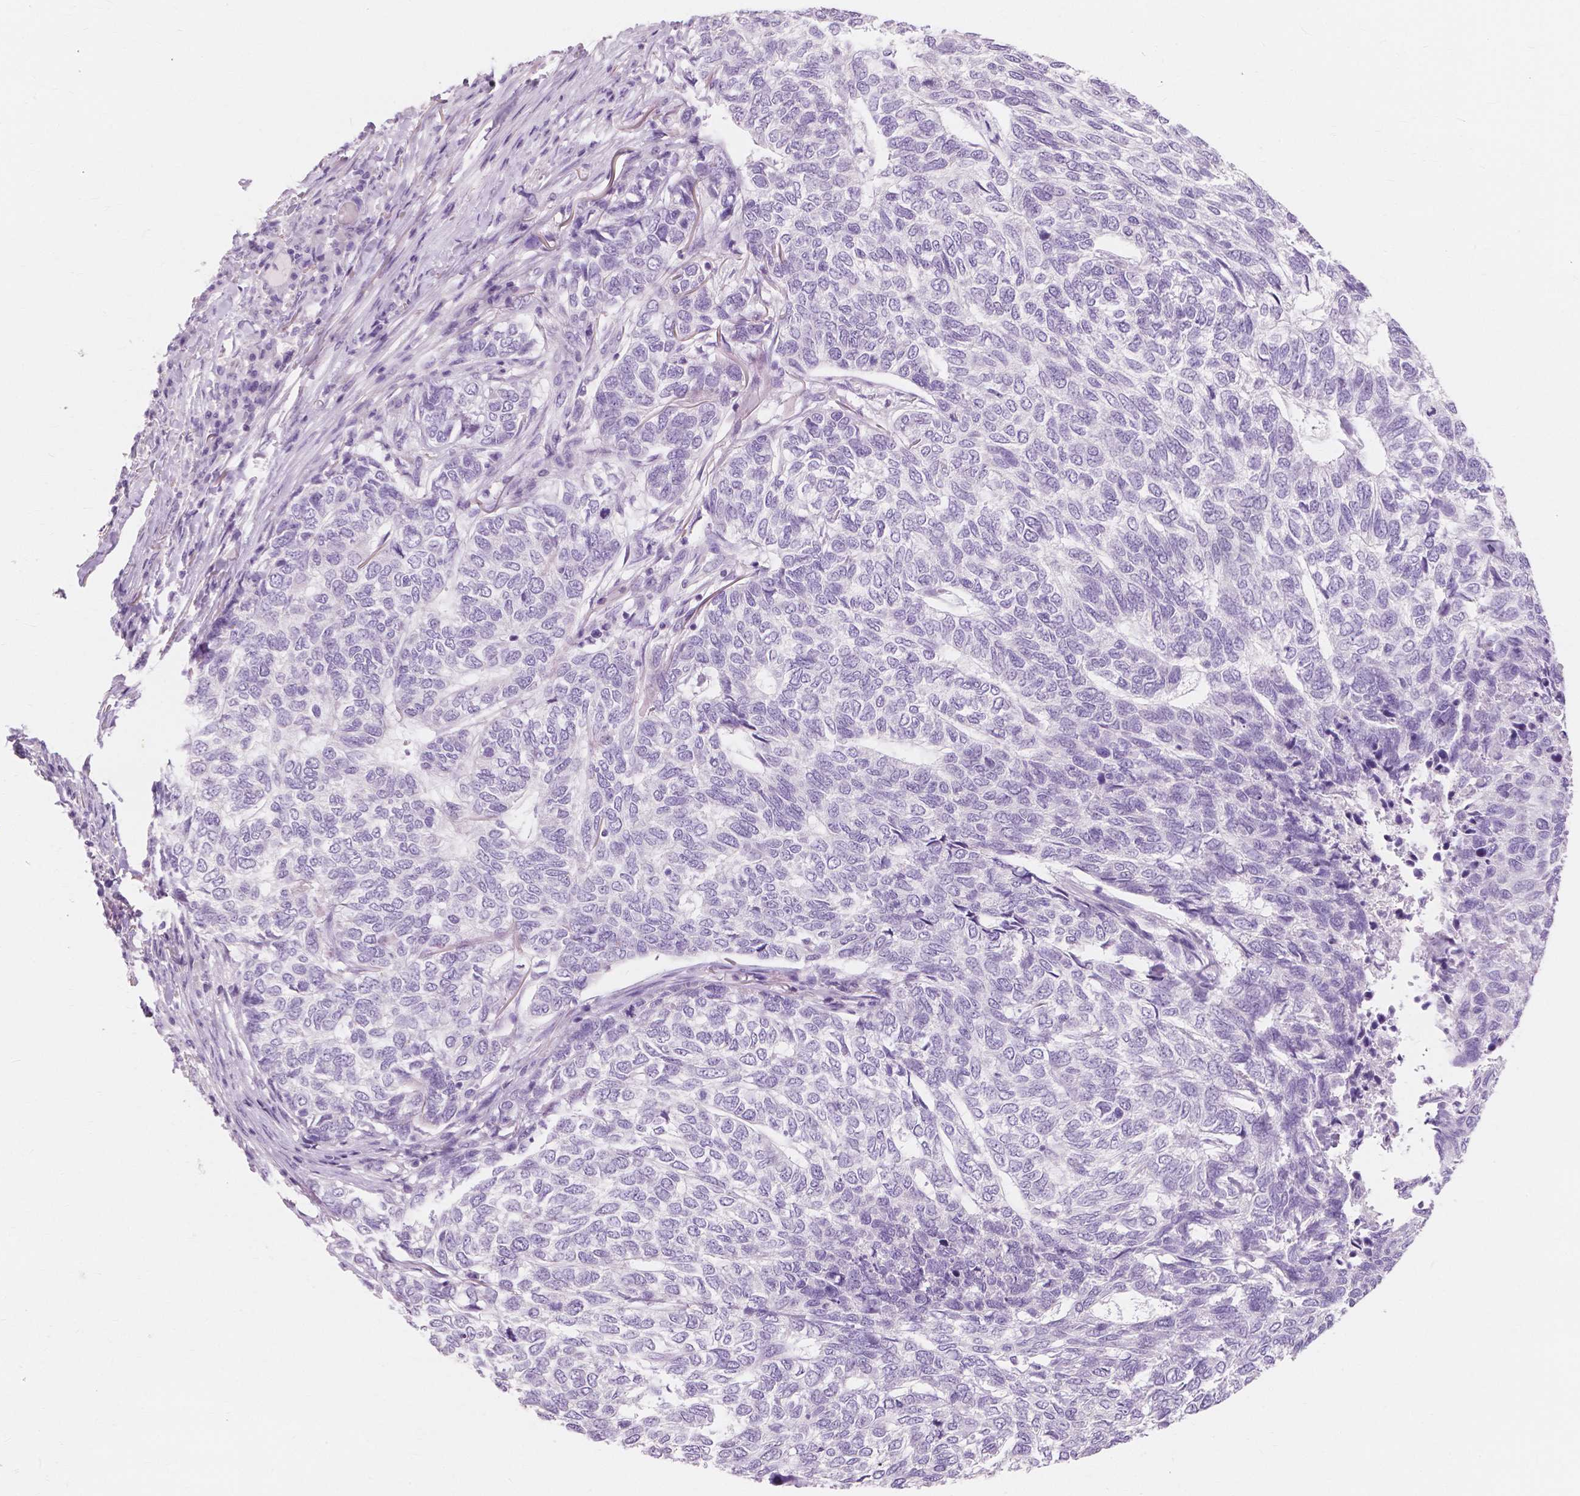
{"staining": {"intensity": "negative", "quantity": "none", "location": "none"}, "tissue": "skin cancer", "cell_type": "Tumor cells", "image_type": "cancer", "snomed": [{"axis": "morphology", "description": "Basal cell carcinoma"}, {"axis": "topography", "description": "Skin"}], "caption": "Micrograph shows no significant protein staining in tumor cells of skin basal cell carcinoma.", "gene": "MUC12", "patient": {"sex": "female", "age": 65}}